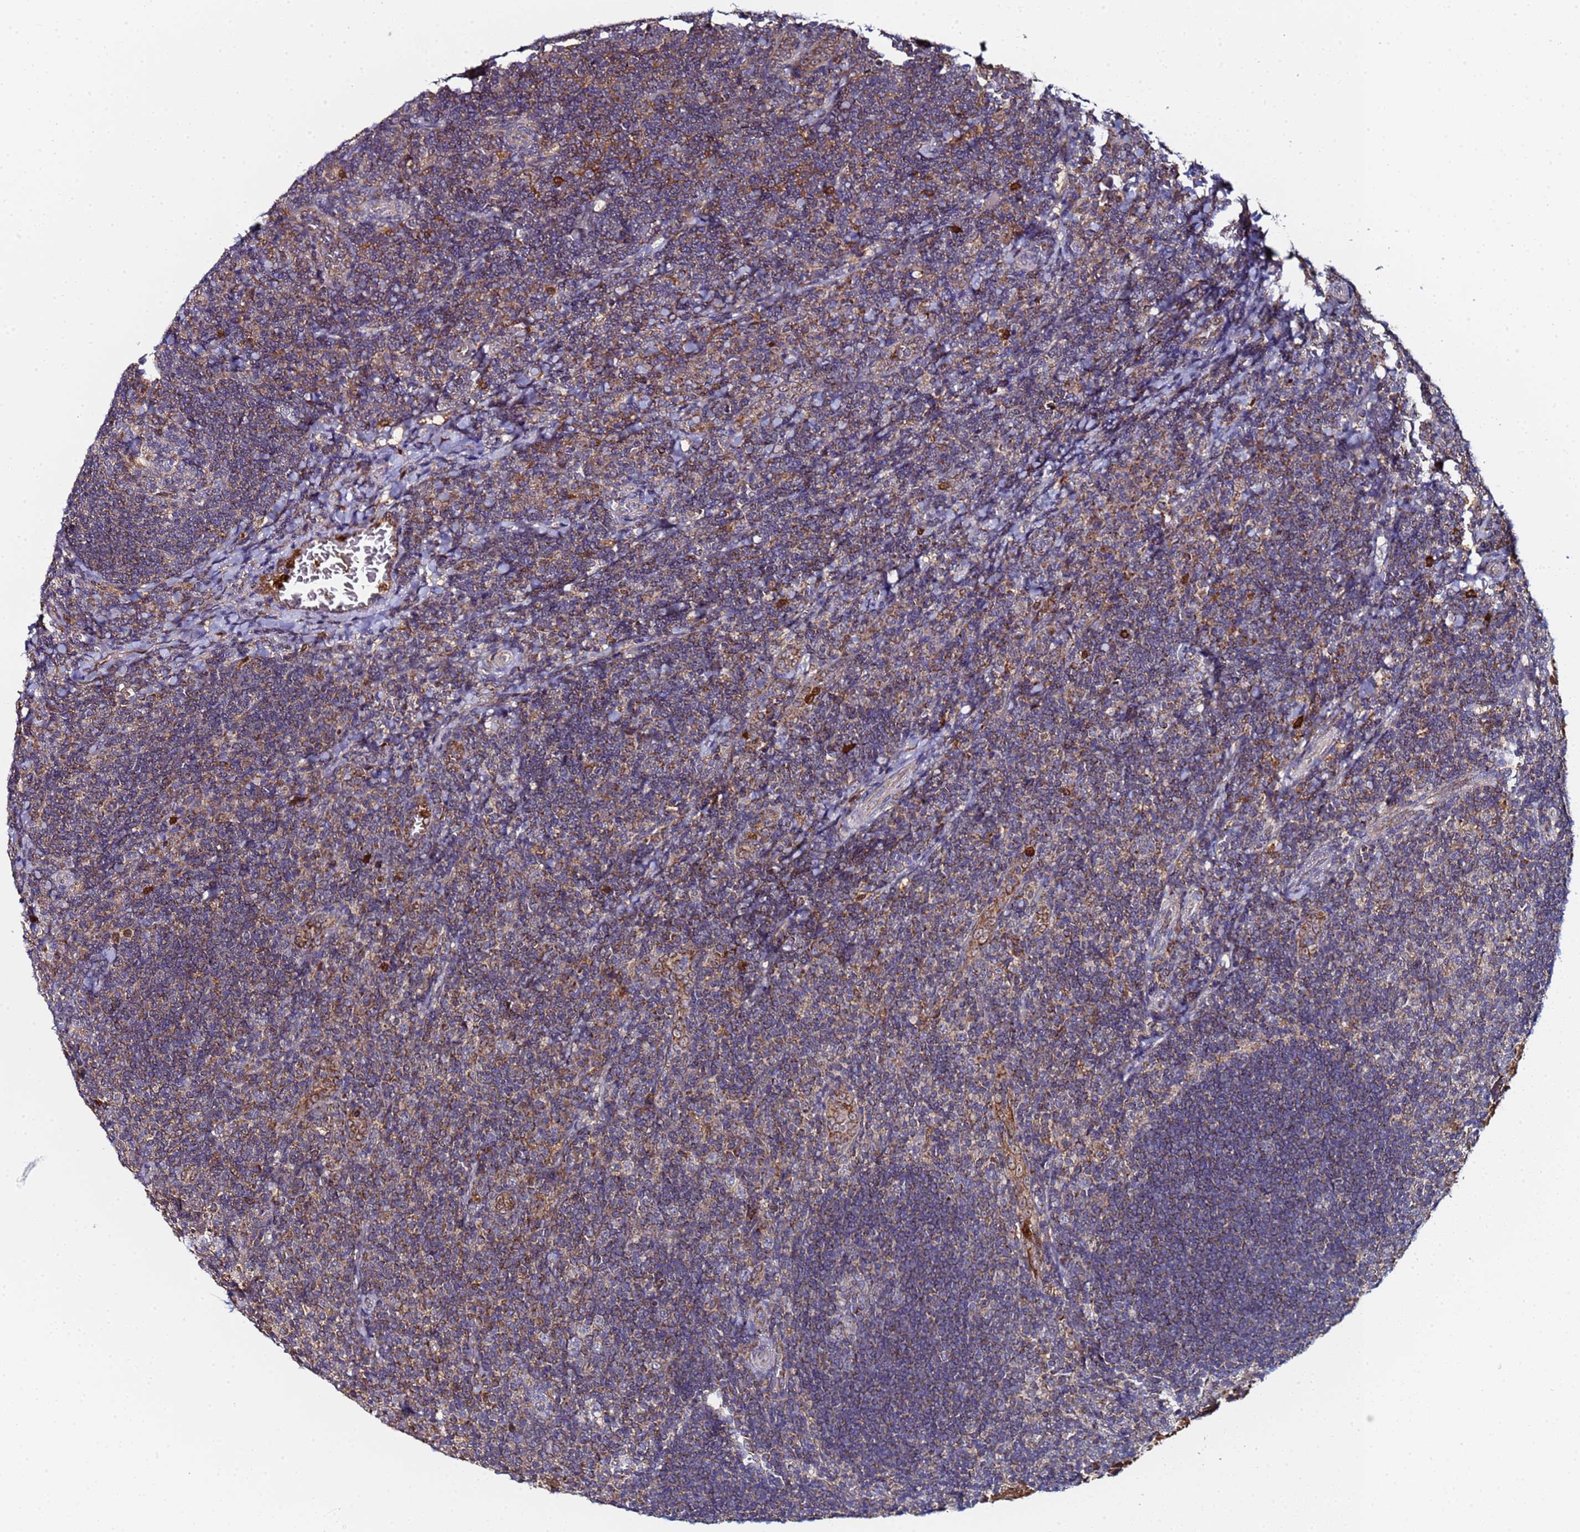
{"staining": {"intensity": "moderate", "quantity": ">75%", "location": "cytoplasmic/membranous,nuclear"}, "tissue": "tonsil", "cell_type": "Germinal center cells", "image_type": "normal", "snomed": [{"axis": "morphology", "description": "Normal tissue, NOS"}, {"axis": "topography", "description": "Tonsil"}], "caption": "Immunohistochemical staining of normal human tonsil reveals >75% levels of moderate cytoplasmic/membranous,nuclear protein expression in approximately >75% of germinal center cells.", "gene": "CCDC127", "patient": {"sex": "male", "age": 17}}